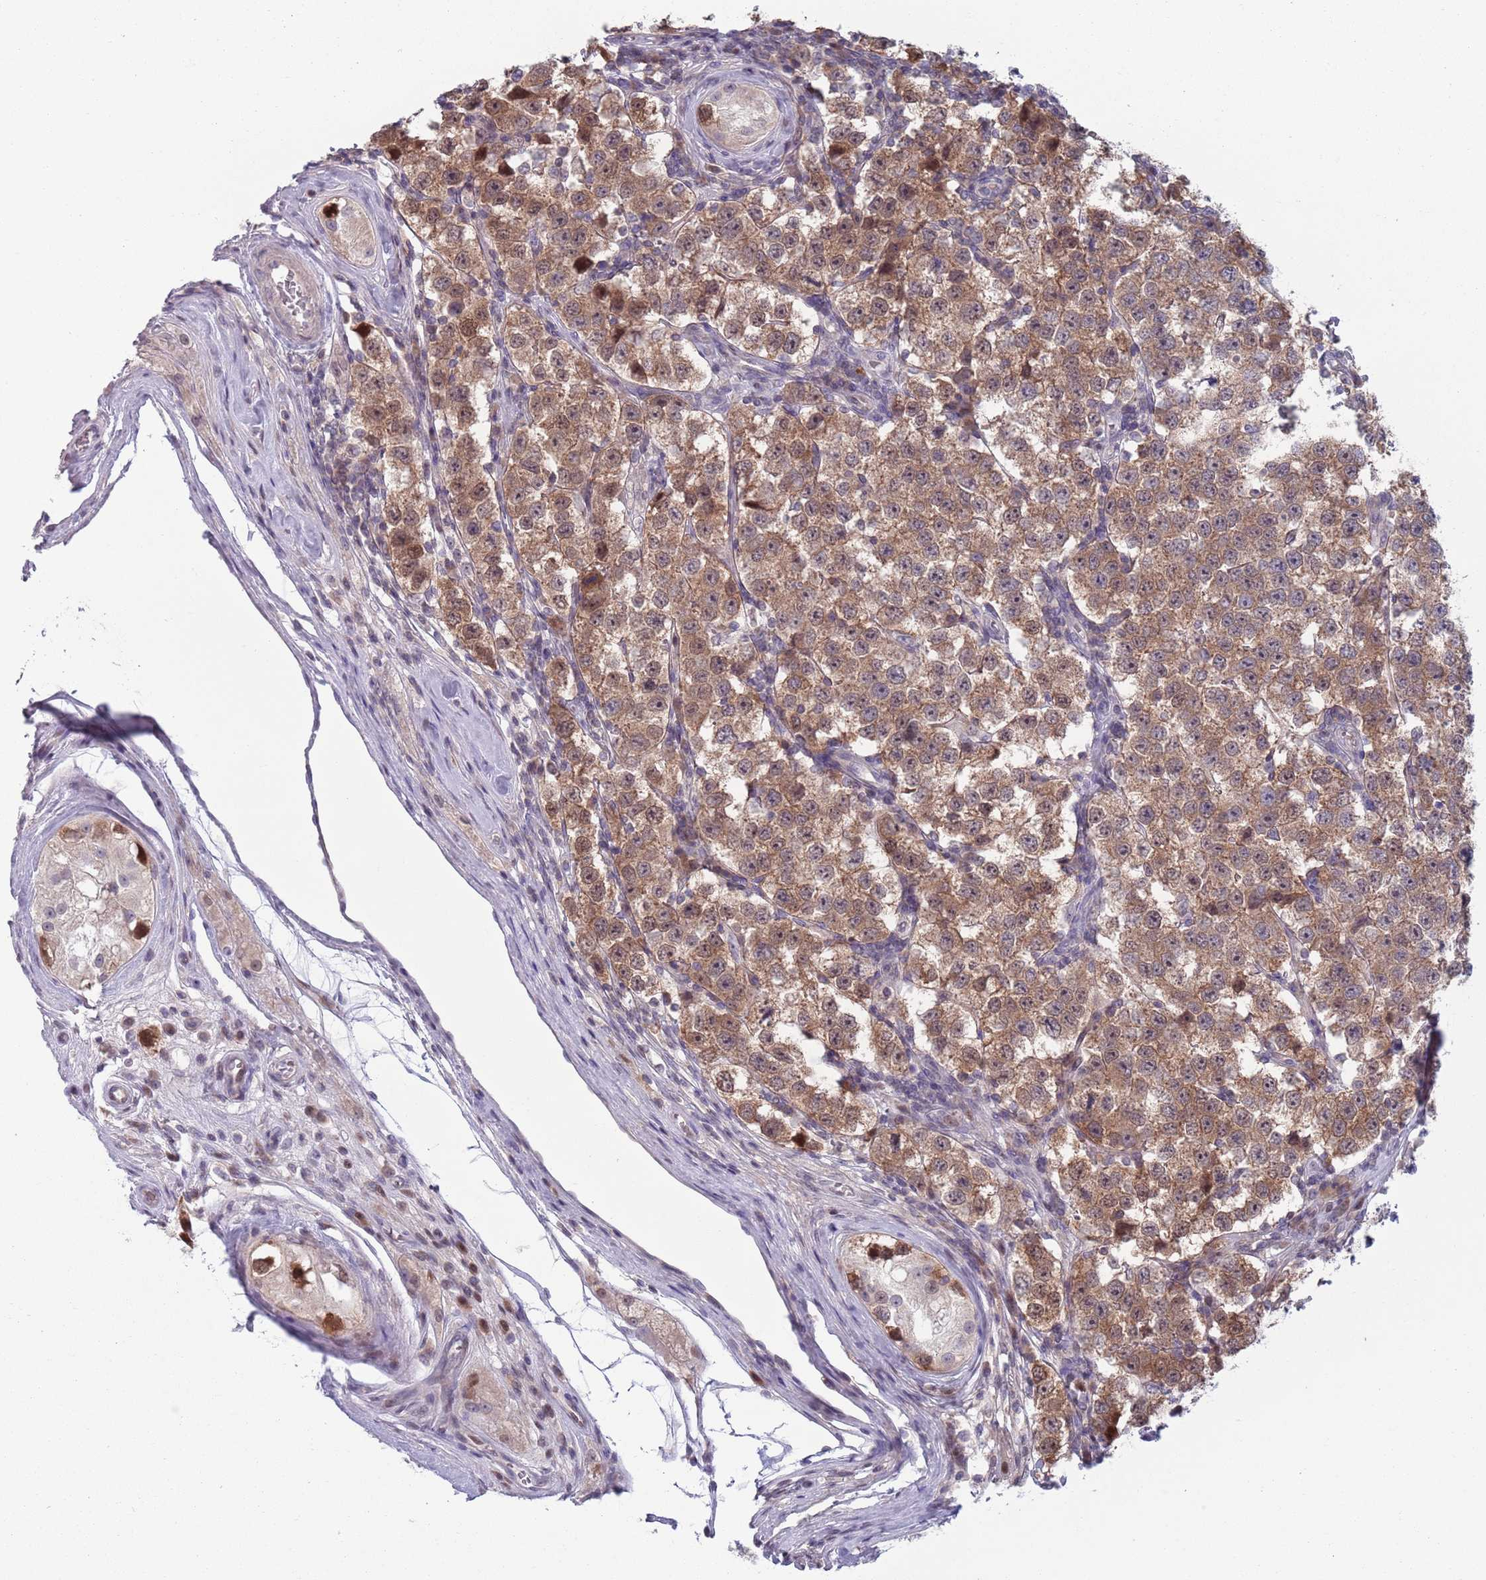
{"staining": {"intensity": "moderate", "quantity": ">75%", "location": "cytoplasmic/membranous,nuclear"}, "tissue": "testis cancer", "cell_type": "Tumor cells", "image_type": "cancer", "snomed": [{"axis": "morphology", "description": "Seminoma, NOS"}, {"axis": "topography", "description": "Testis"}], "caption": "Human seminoma (testis) stained with a brown dye shows moderate cytoplasmic/membranous and nuclear positive positivity in approximately >75% of tumor cells.", "gene": "CLNS1A", "patient": {"sex": "male", "age": 34}}